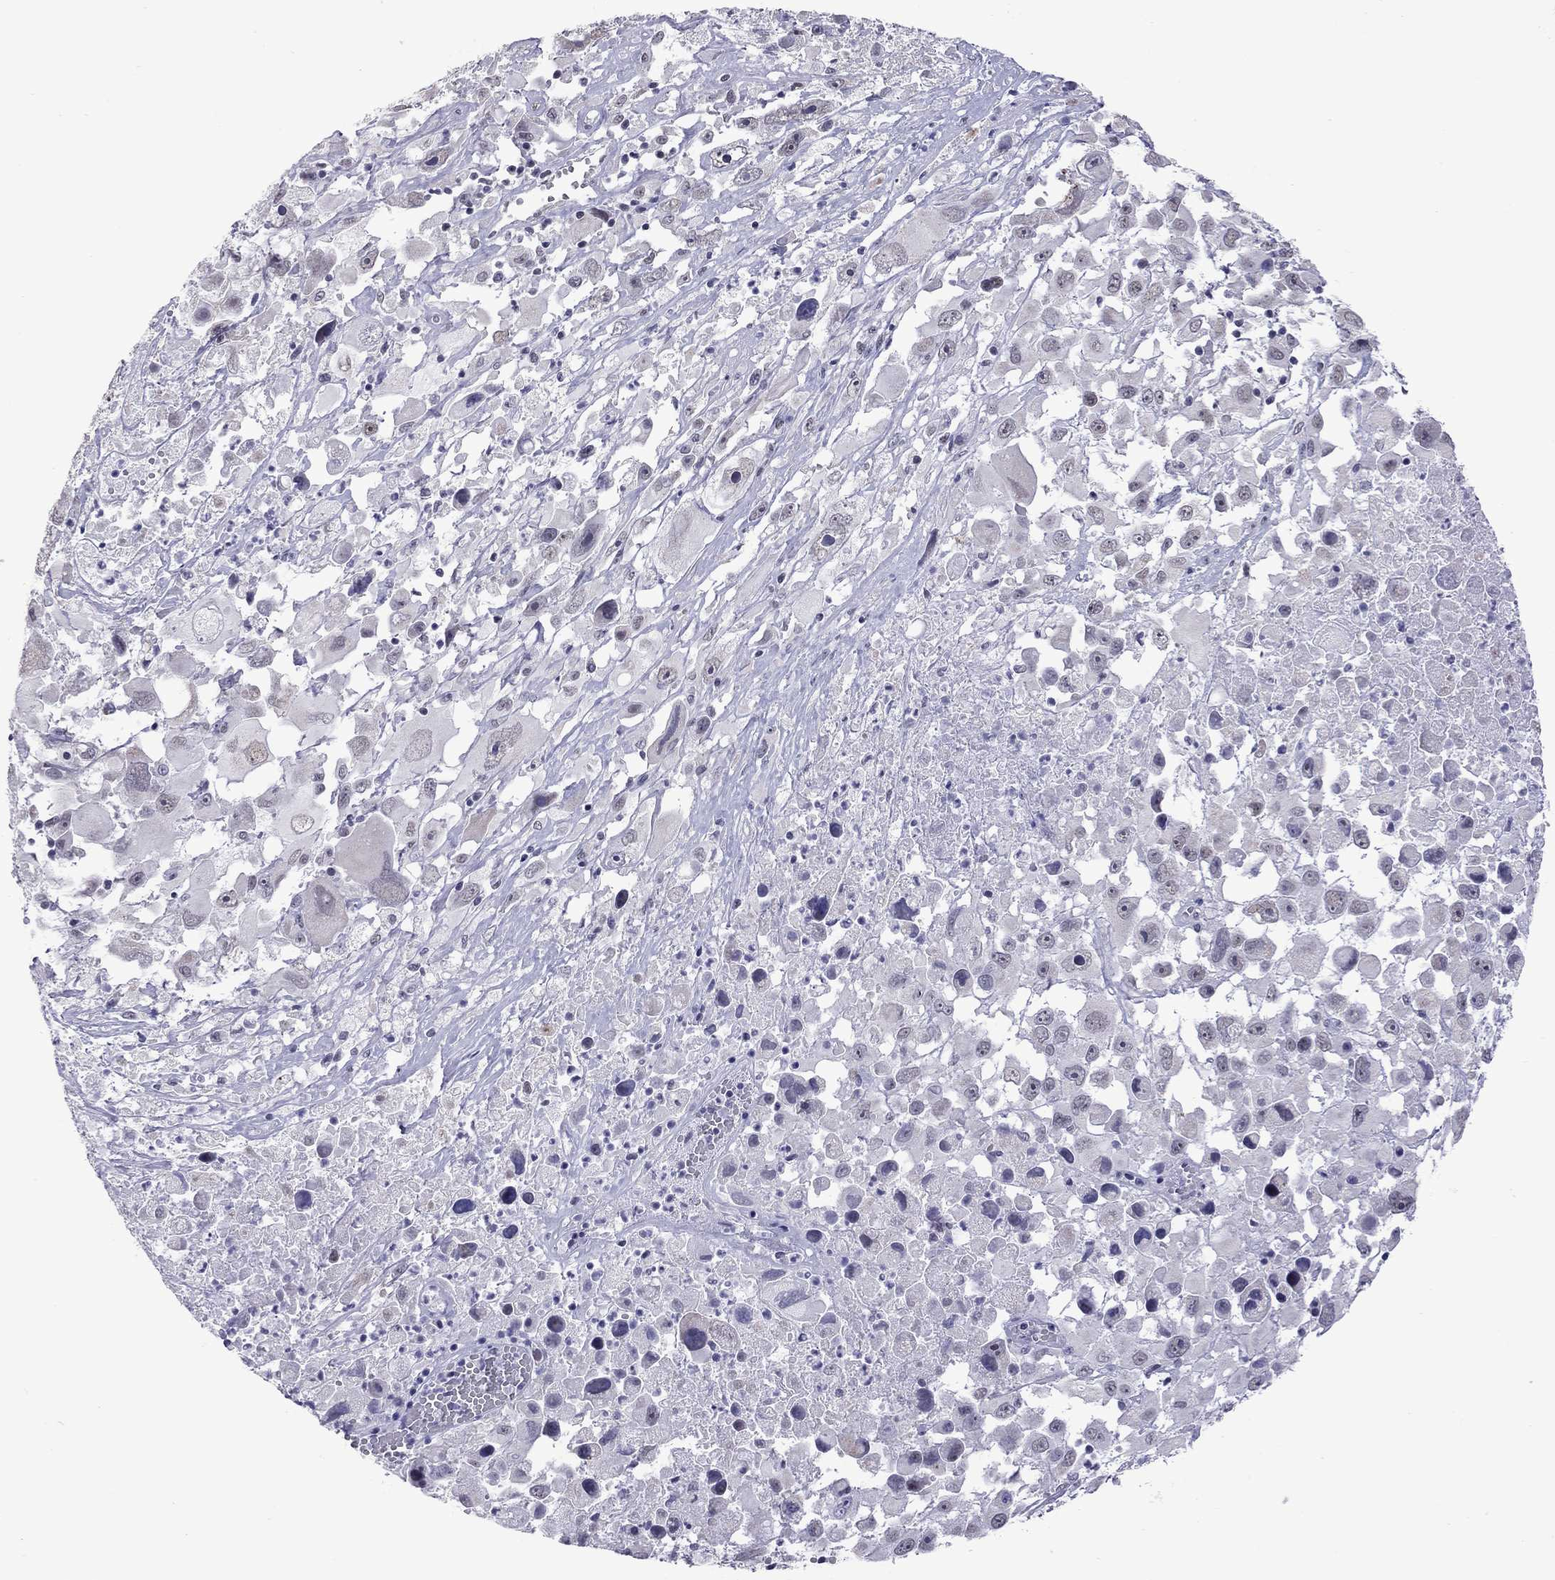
{"staining": {"intensity": "negative", "quantity": "none", "location": "none"}, "tissue": "melanoma", "cell_type": "Tumor cells", "image_type": "cancer", "snomed": [{"axis": "morphology", "description": "Malignant melanoma, Metastatic site"}, {"axis": "topography", "description": "Soft tissue"}], "caption": "This is an immunohistochemistry (IHC) micrograph of human melanoma. There is no staining in tumor cells.", "gene": "PPP1R3A", "patient": {"sex": "male", "age": 50}}